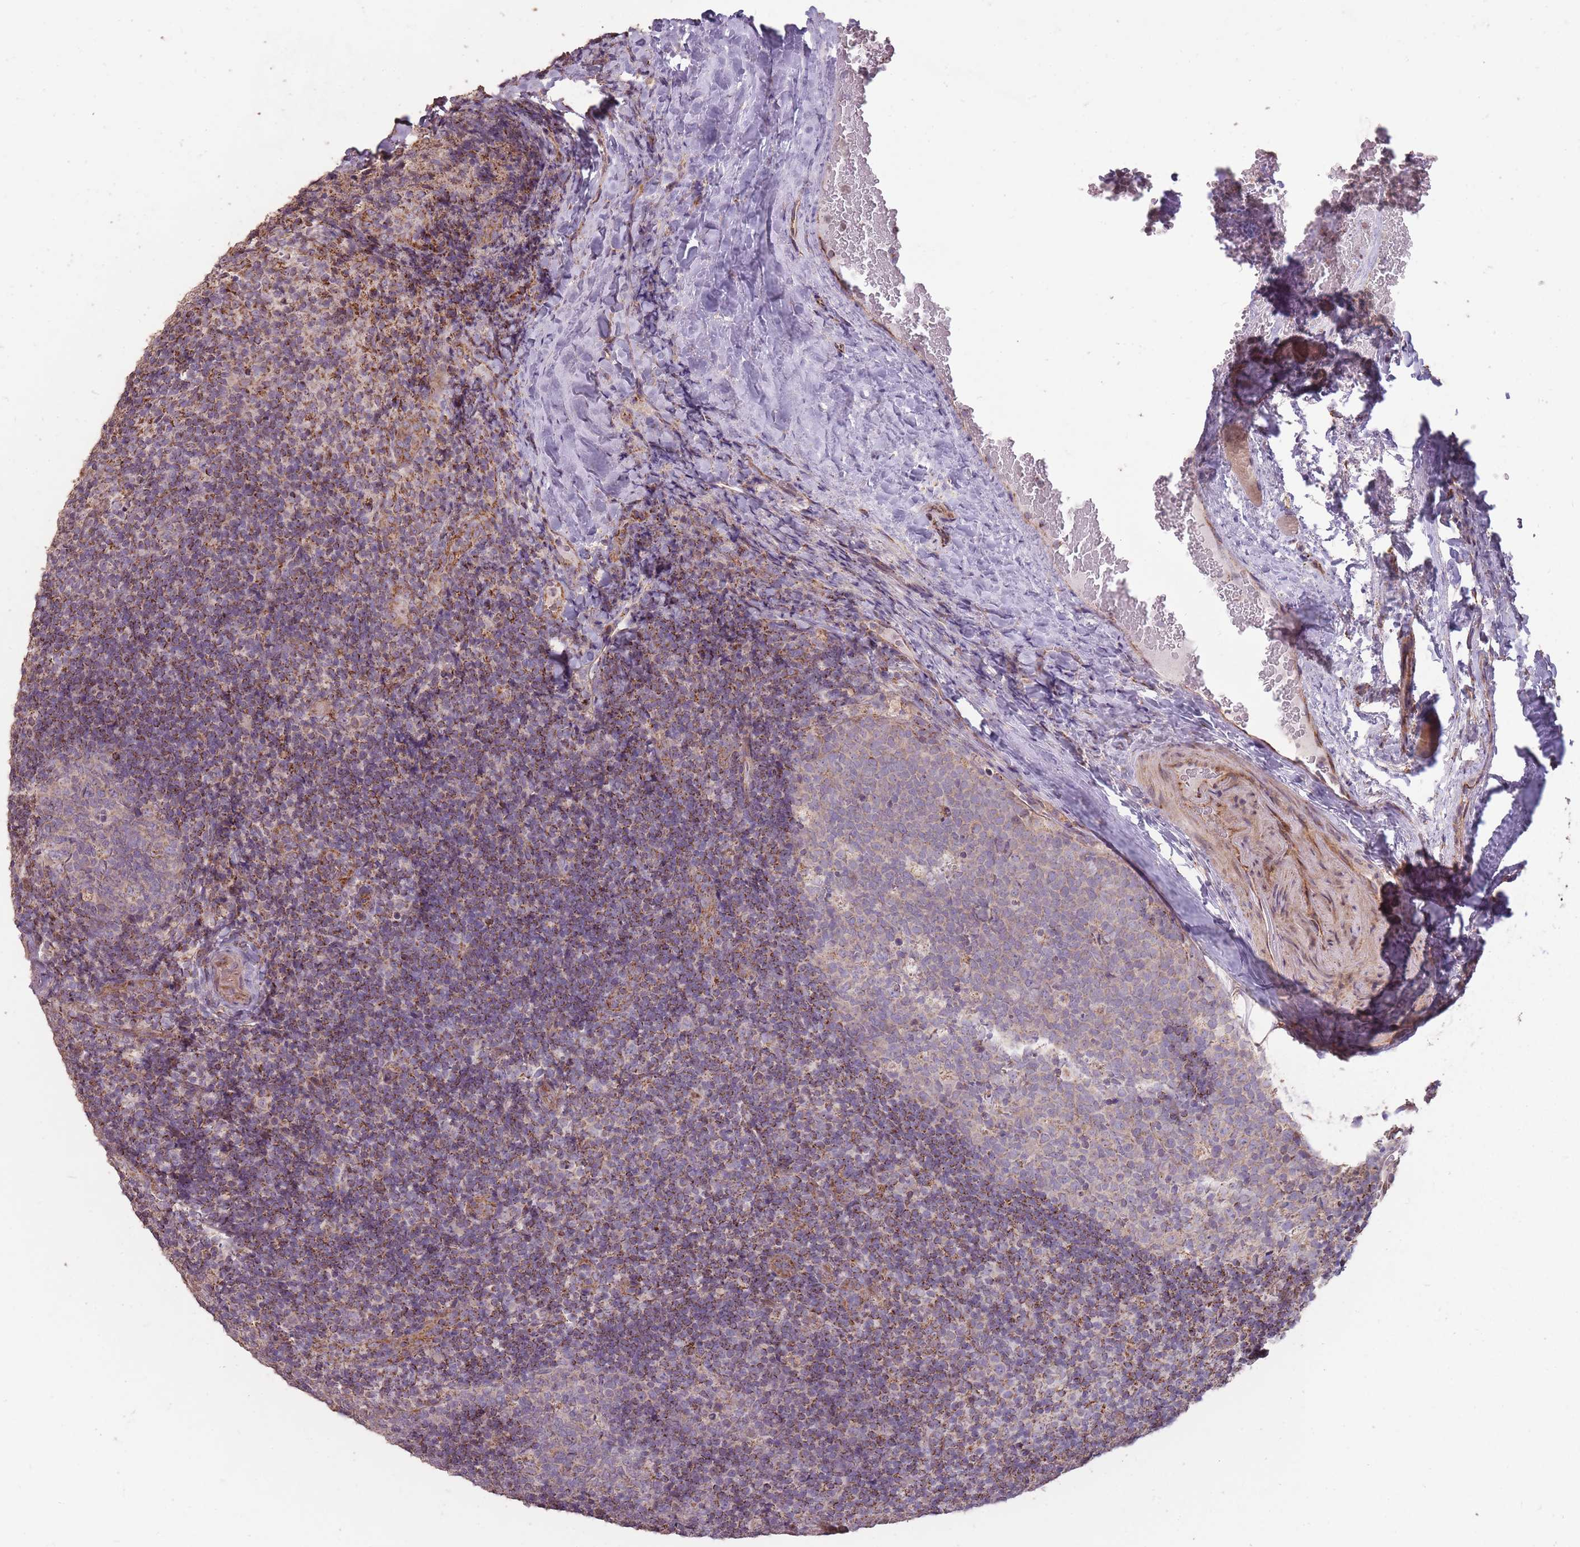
{"staining": {"intensity": "moderate", "quantity": "<25%", "location": "cytoplasmic/membranous"}, "tissue": "tonsil", "cell_type": "Germinal center cells", "image_type": "normal", "snomed": [{"axis": "morphology", "description": "Normal tissue, NOS"}, {"axis": "topography", "description": "Tonsil"}], "caption": "Protein expression analysis of unremarkable tonsil shows moderate cytoplasmic/membranous staining in about <25% of germinal center cells.", "gene": "CNOT8", "patient": {"sex": "male", "age": 17}}